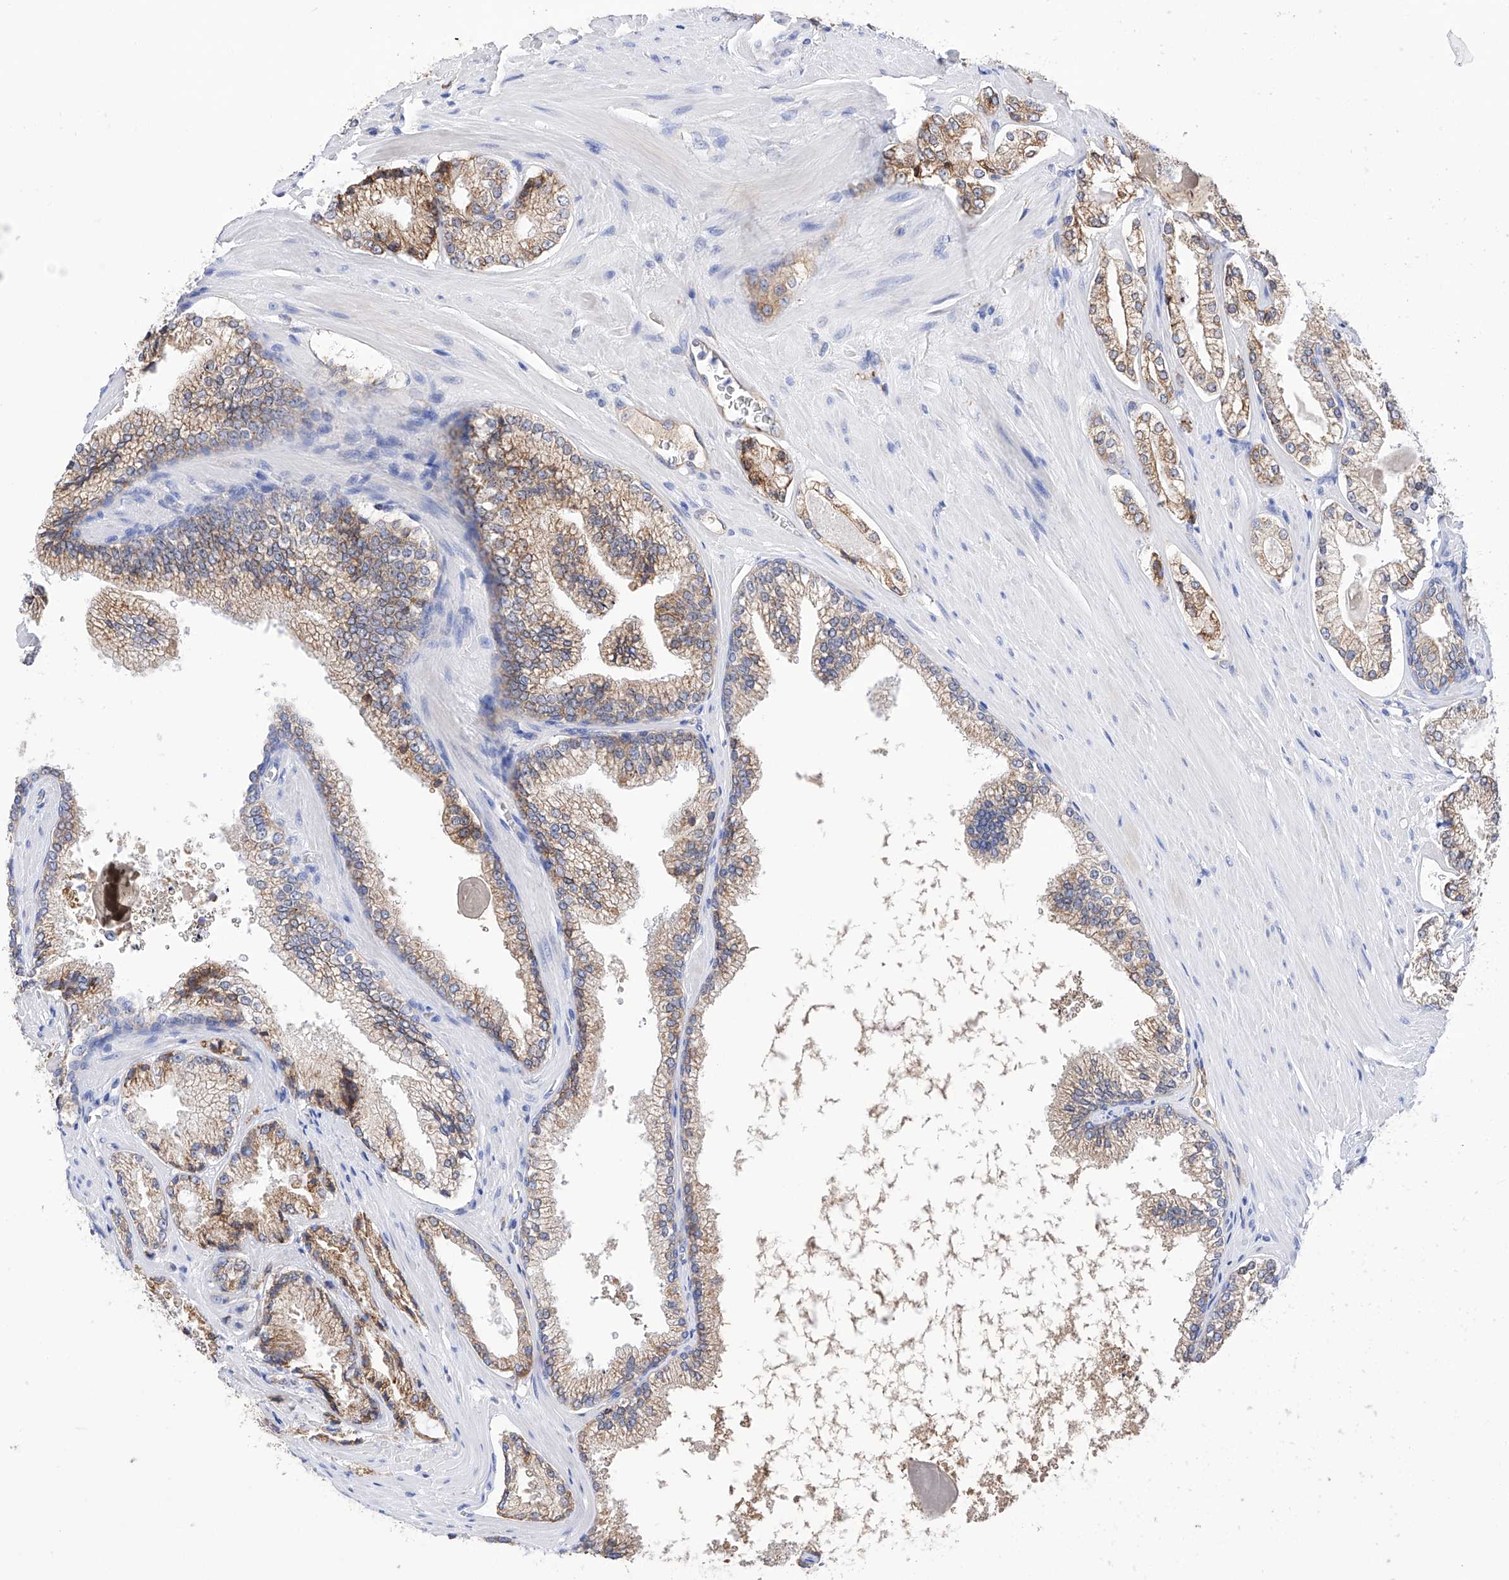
{"staining": {"intensity": "moderate", "quantity": ">75%", "location": "cytoplasmic/membranous"}, "tissue": "prostate cancer", "cell_type": "Tumor cells", "image_type": "cancer", "snomed": [{"axis": "morphology", "description": "Adenocarcinoma, High grade"}, {"axis": "topography", "description": "Prostate"}], "caption": "A medium amount of moderate cytoplasmic/membranous staining is present in approximately >75% of tumor cells in prostate cancer tissue.", "gene": "PDIA5", "patient": {"sex": "male", "age": 73}}